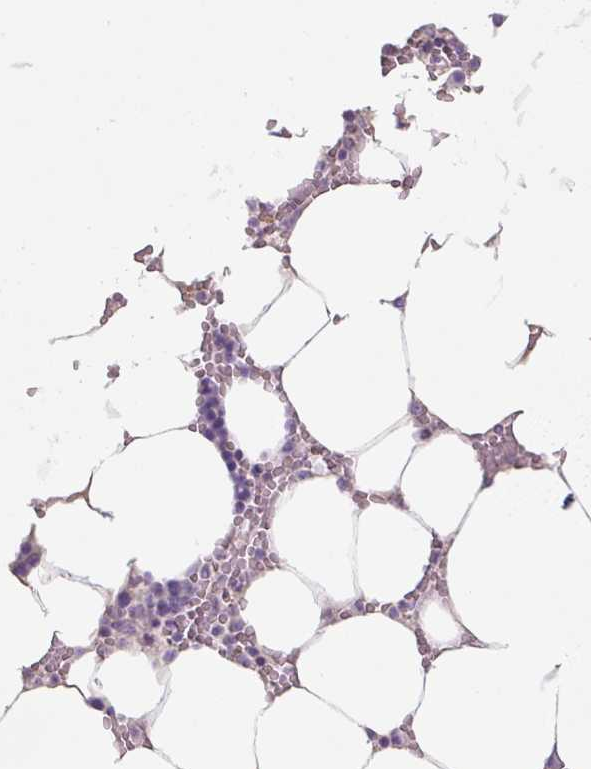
{"staining": {"intensity": "negative", "quantity": "none", "location": "none"}, "tissue": "bone marrow", "cell_type": "Hematopoietic cells", "image_type": "normal", "snomed": [{"axis": "morphology", "description": "Normal tissue, NOS"}, {"axis": "topography", "description": "Bone marrow"}], "caption": "The image demonstrates no significant positivity in hematopoietic cells of bone marrow. Nuclei are stained in blue.", "gene": "PRM1", "patient": {"sex": "male", "age": 64}}